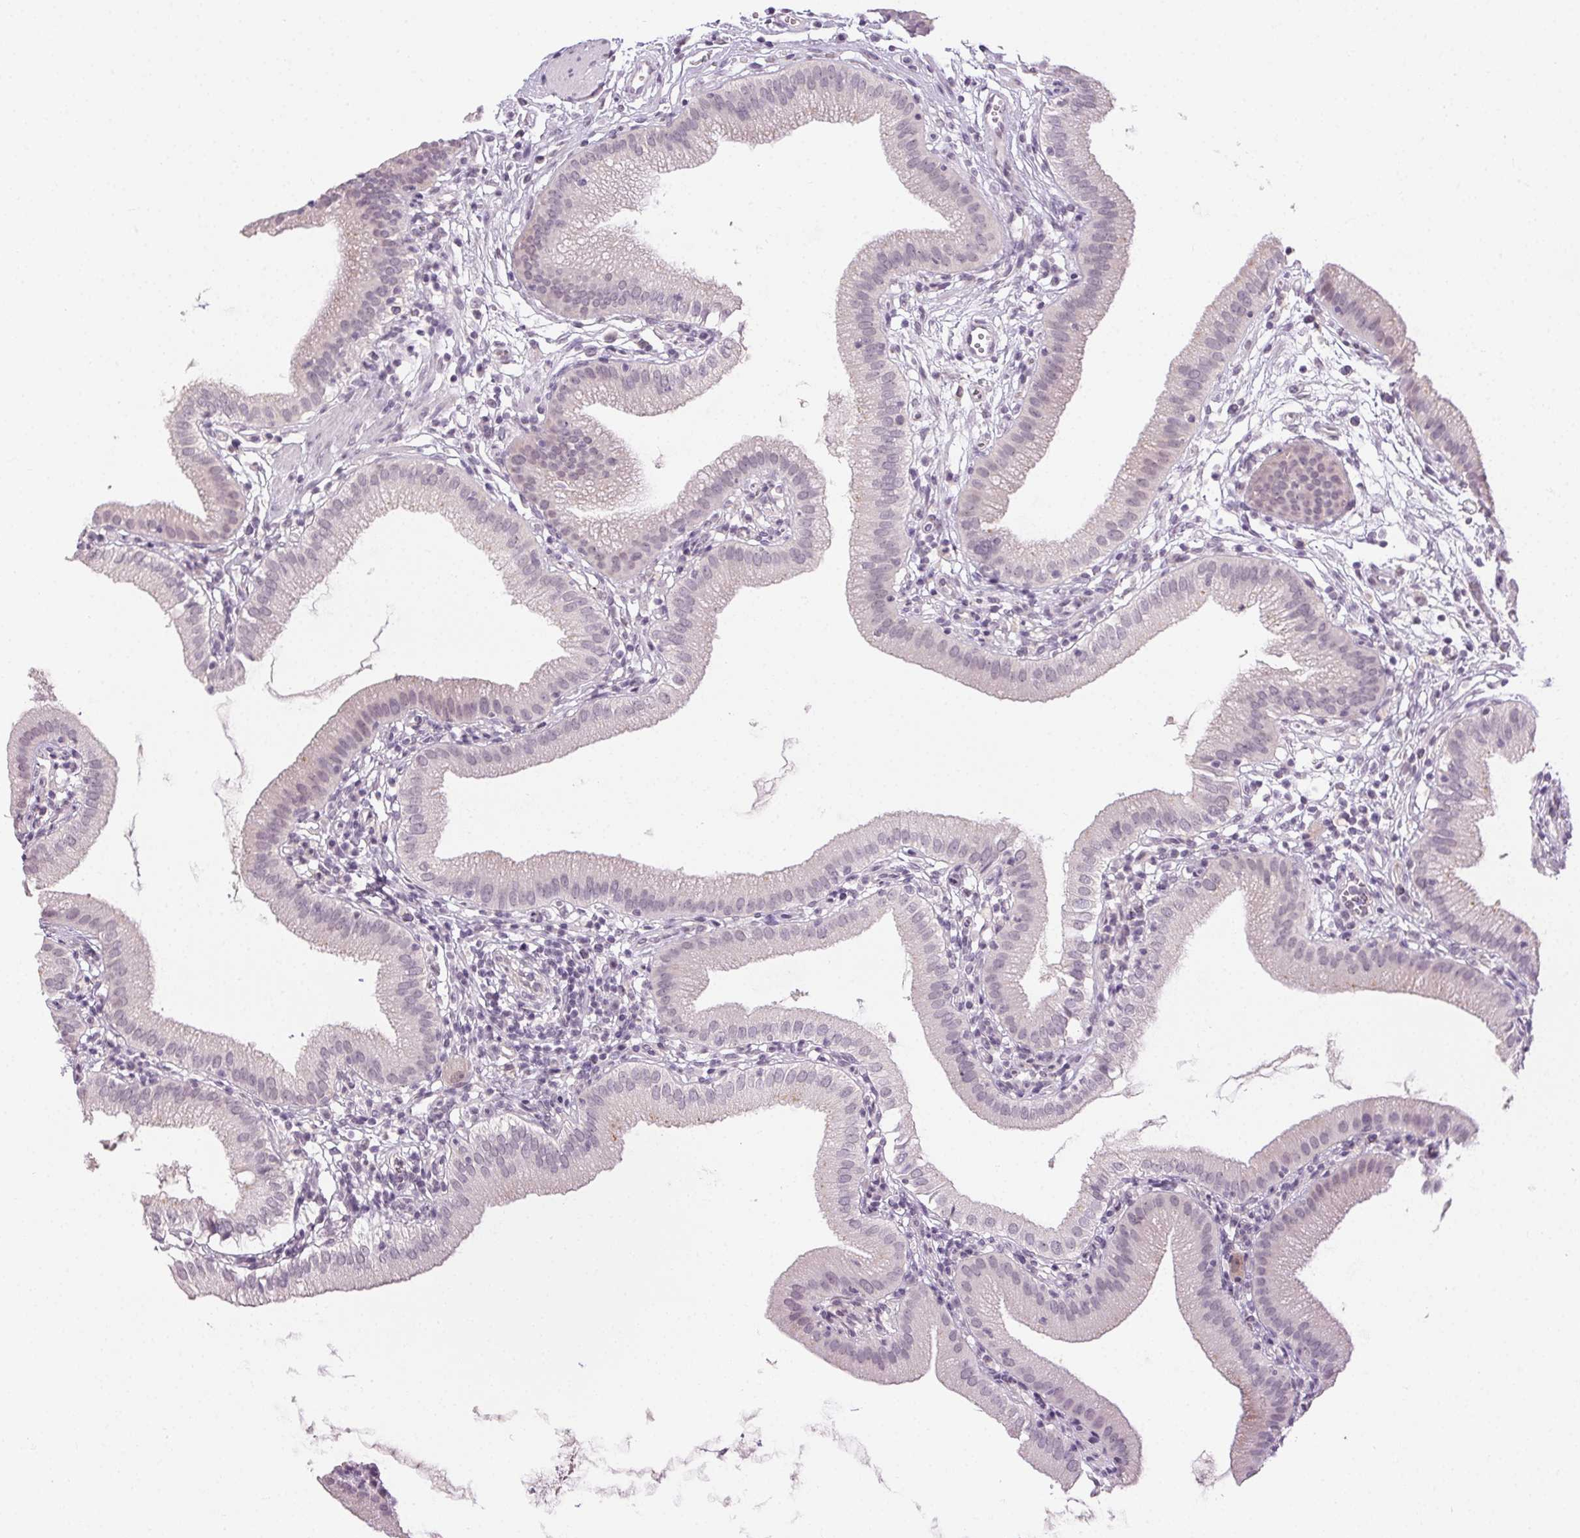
{"staining": {"intensity": "negative", "quantity": "none", "location": "none"}, "tissue": "gallbladder", "cell_type": "Glandular cells", "image_type": "normal", "snomed": [{"axis": "morphology", "description": "Normal tissue, NOS"}, {"axis": "topography", "description": "Gallbladder"}], "caption": "There is no significant expression in glandular cells of gallbladder. (Stains: DAB (3,3'-diaminobenzidine) IHC with hematoxylin counter stain, Microscopy: brightfield microscopy at high magnification).", "gene": "FAM168A", "patient": {"sex": "female", "age": 65}}